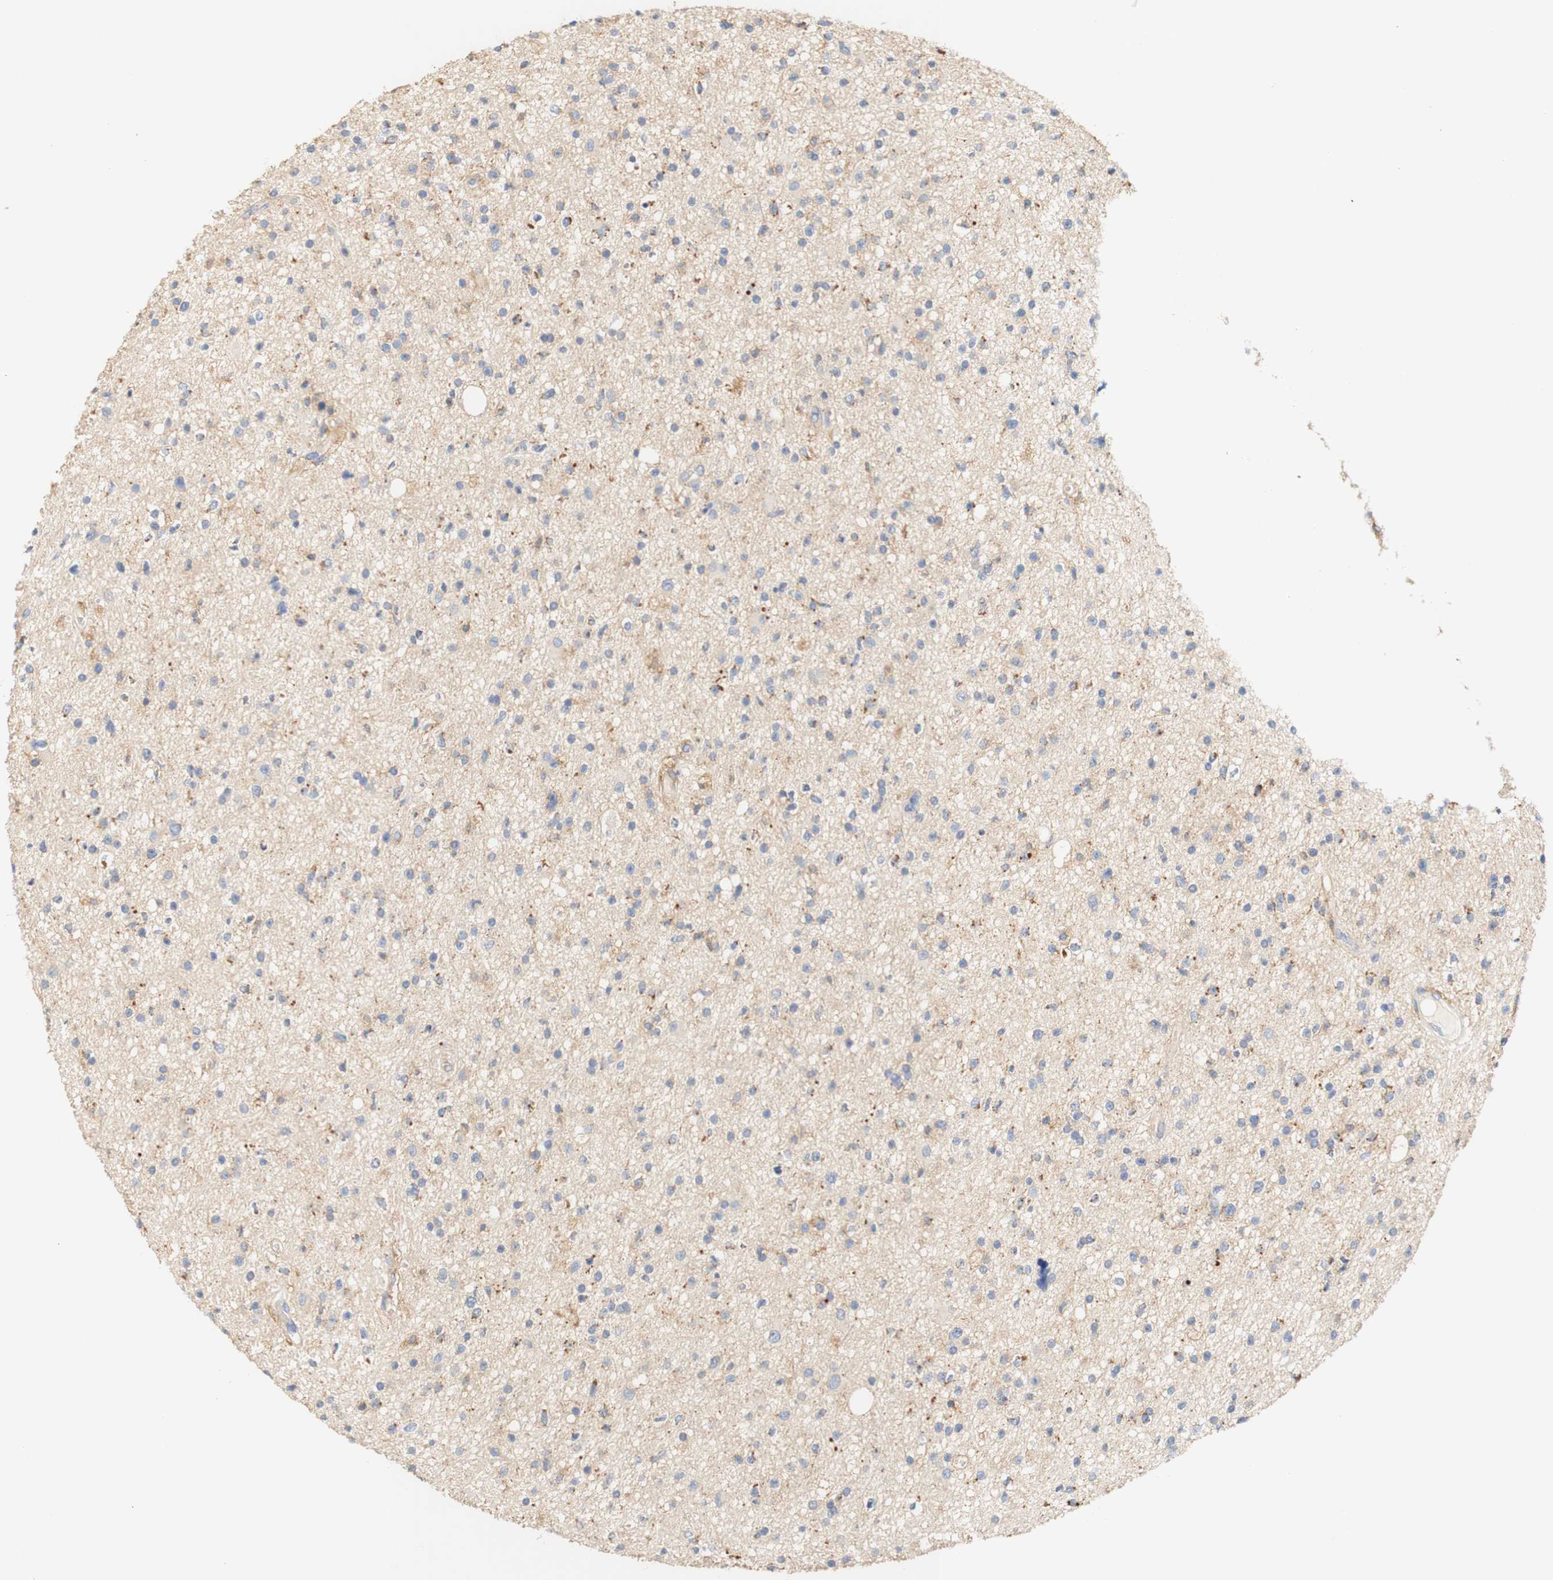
{"staining": {"intensity": "negative", "quantity": "none", "location": "none"}, "tissue": "glioma", "cell_type": "Tumor cells", "image_type": "cancer", "snomed": [{"axis": "morphology", "description": "Glioma, malignant, High grade"}, {"axis": "topography", "description": "Brain"}], "caption": "Immunohistochemistry of human malignant glioma (high-grade) demonstrates no expression in tumor cells.", "gene": "PCDH7", "patient": {"sex": "male", "age": 33}}